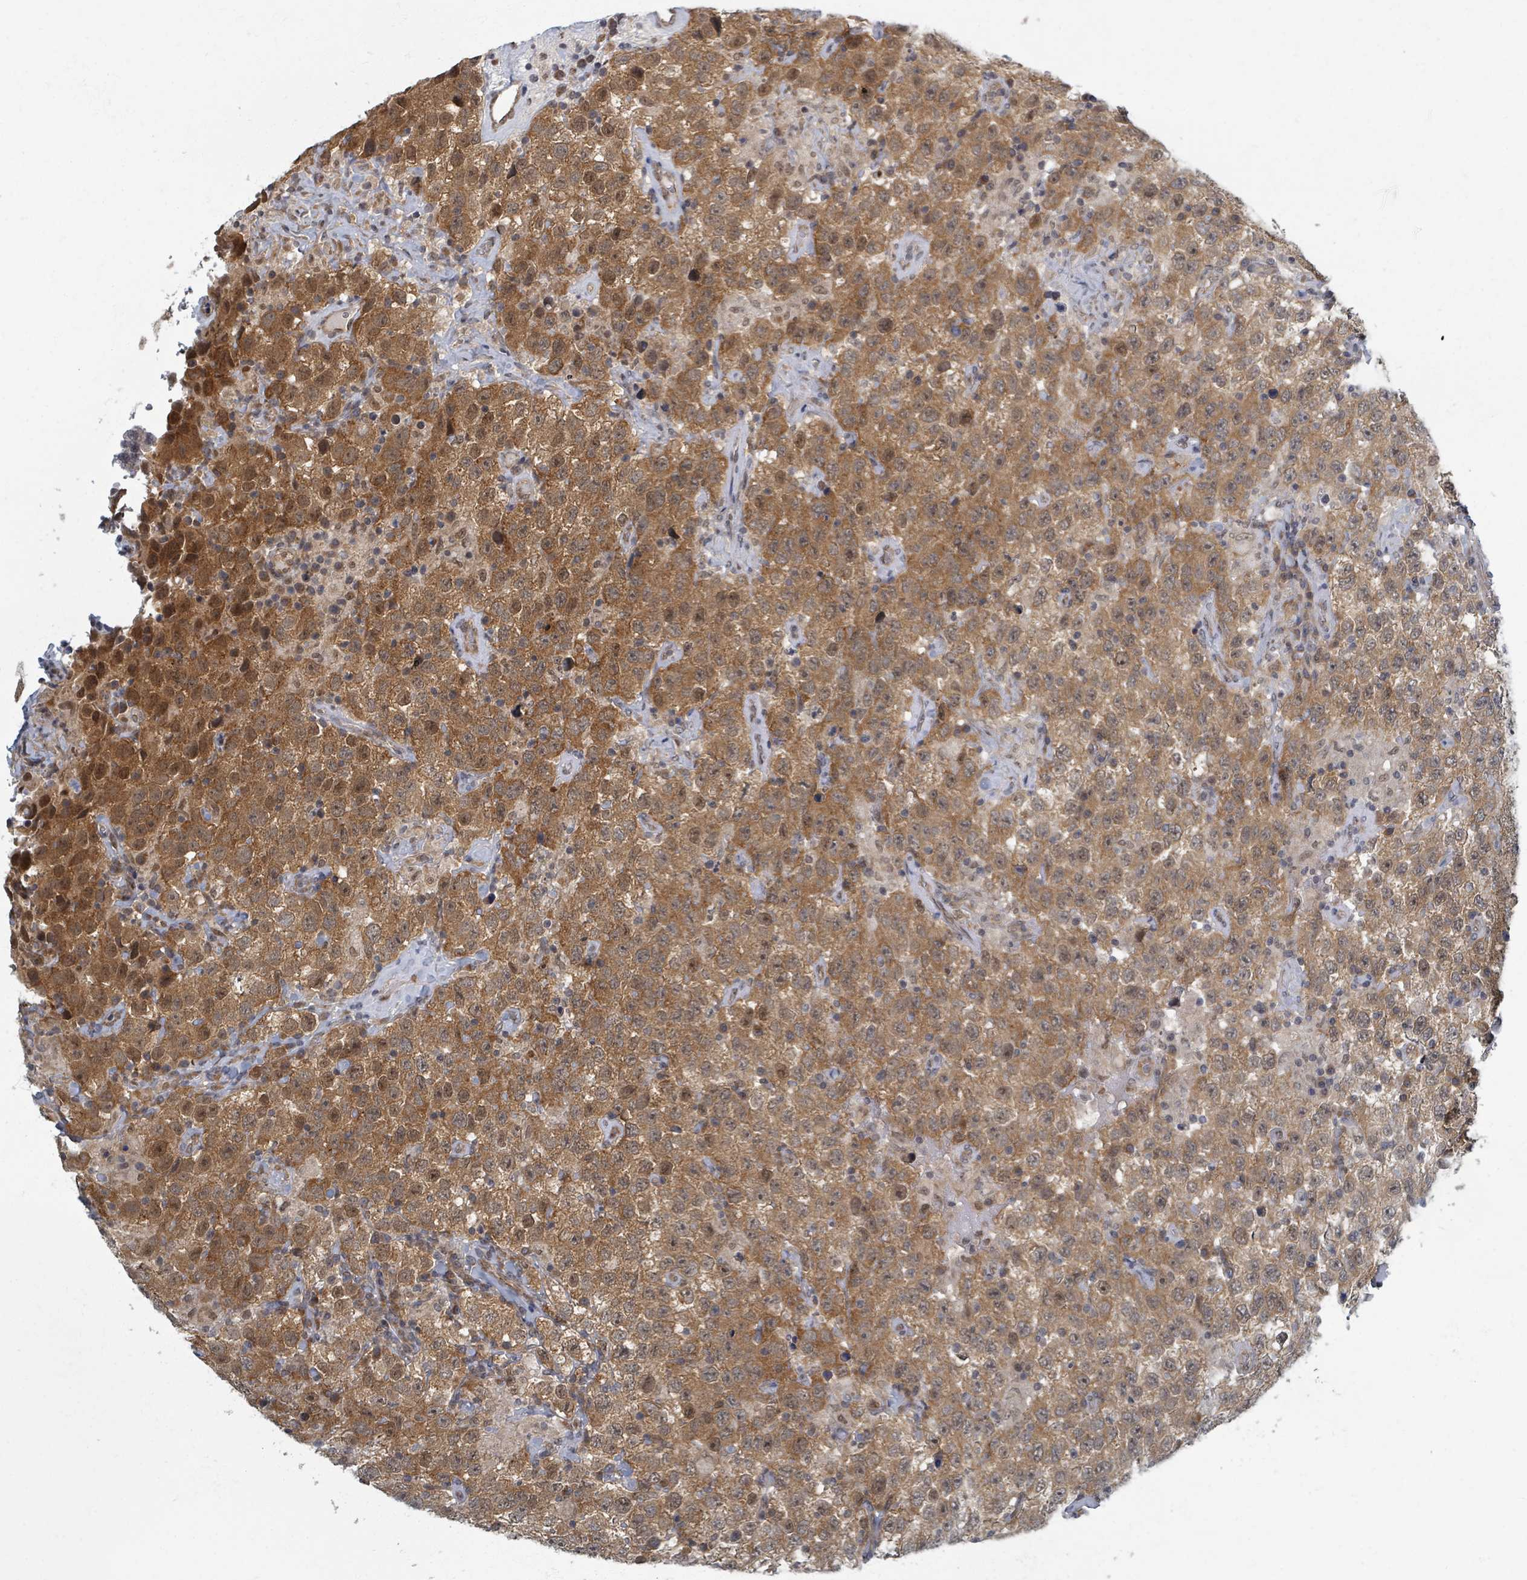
{"staining": {"intensity": "moderate", "quantity": "25%-75%", "location": "cytoplasmic/membranous,nuclear"}, "tissue": "testis cancer", "cell_type": "Tumor cells", "image_type": "cancer", "snomed": [{"axis": "morphology", "description": "Seminoma, NOS"}, {"axis": "topography", "description": "Testis"}], "caption": "An immunohistochemistry image of tumor tissue is shown. Protein staining in brown shows moderate cytoplasmic/membranous and nuclear positivity in testis cancer (seminoma) within tumor cells.", "gene": "INTS15", "patient": {"sex": "male", "age": 41}}